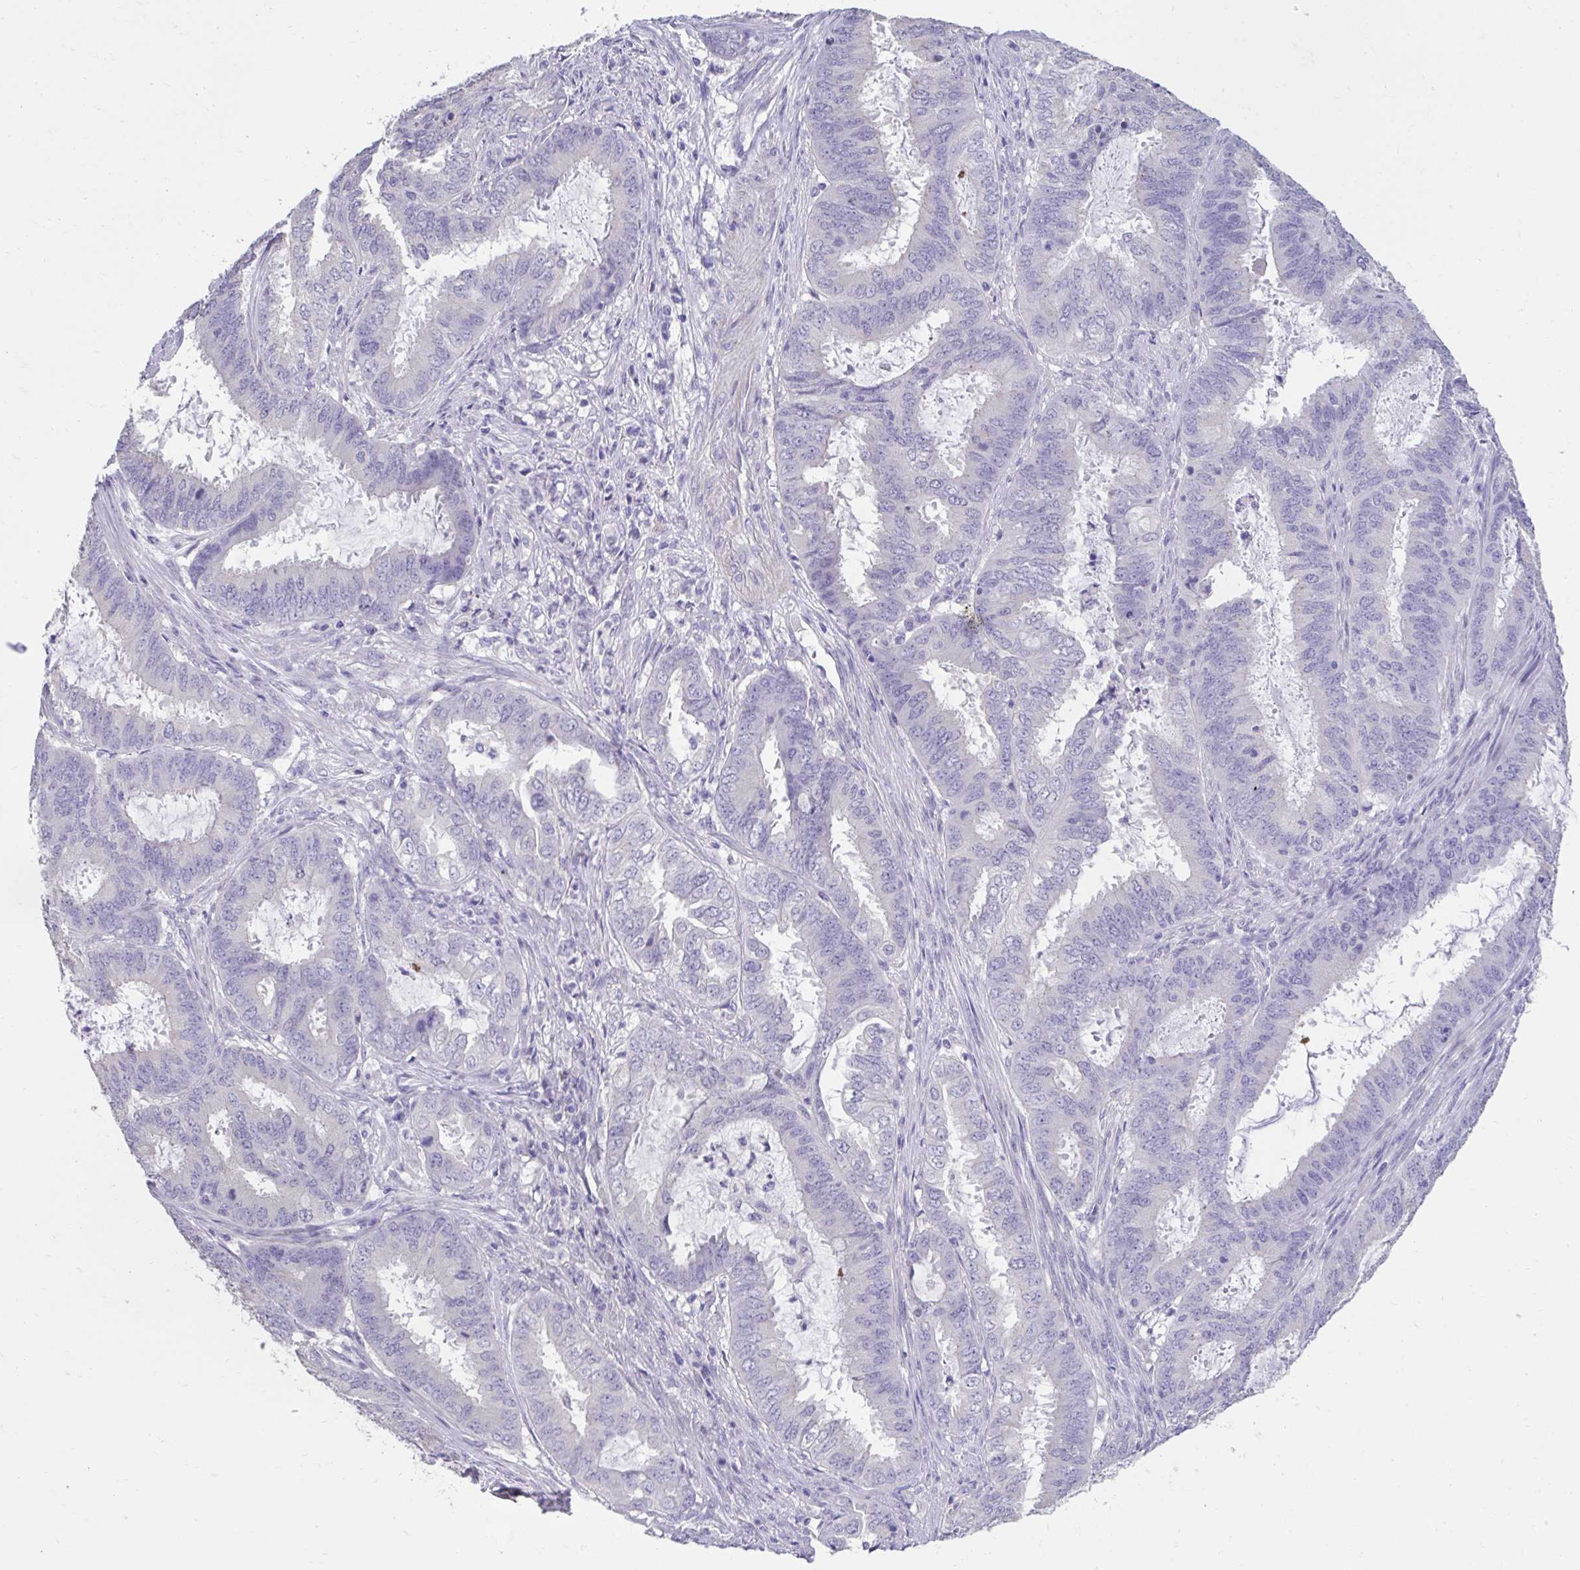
{"staining": {"intensity": "negative", "quantity": "none", "location": "none"}, "tissue": "endometrial cancer", "cell_type": "Tumor cells", "image_type": "cancer", "snomed": [{"axis": "morphology", "description": "Adenocarcinoma, NOS"}, {"axis": "topography", "description": "Endometrium"}], "caption": "A high-resolution histopathology image shows immunohistochemistry staining of endometrial cancer, which reveals no significant staining in tumor cells. (DAB (3,3'-diaminobenzidine) IHC visualized using brightfield microscopy, high magnification).", "gene": "GPR162", "patient": {"sex": "female", "age": 51}}